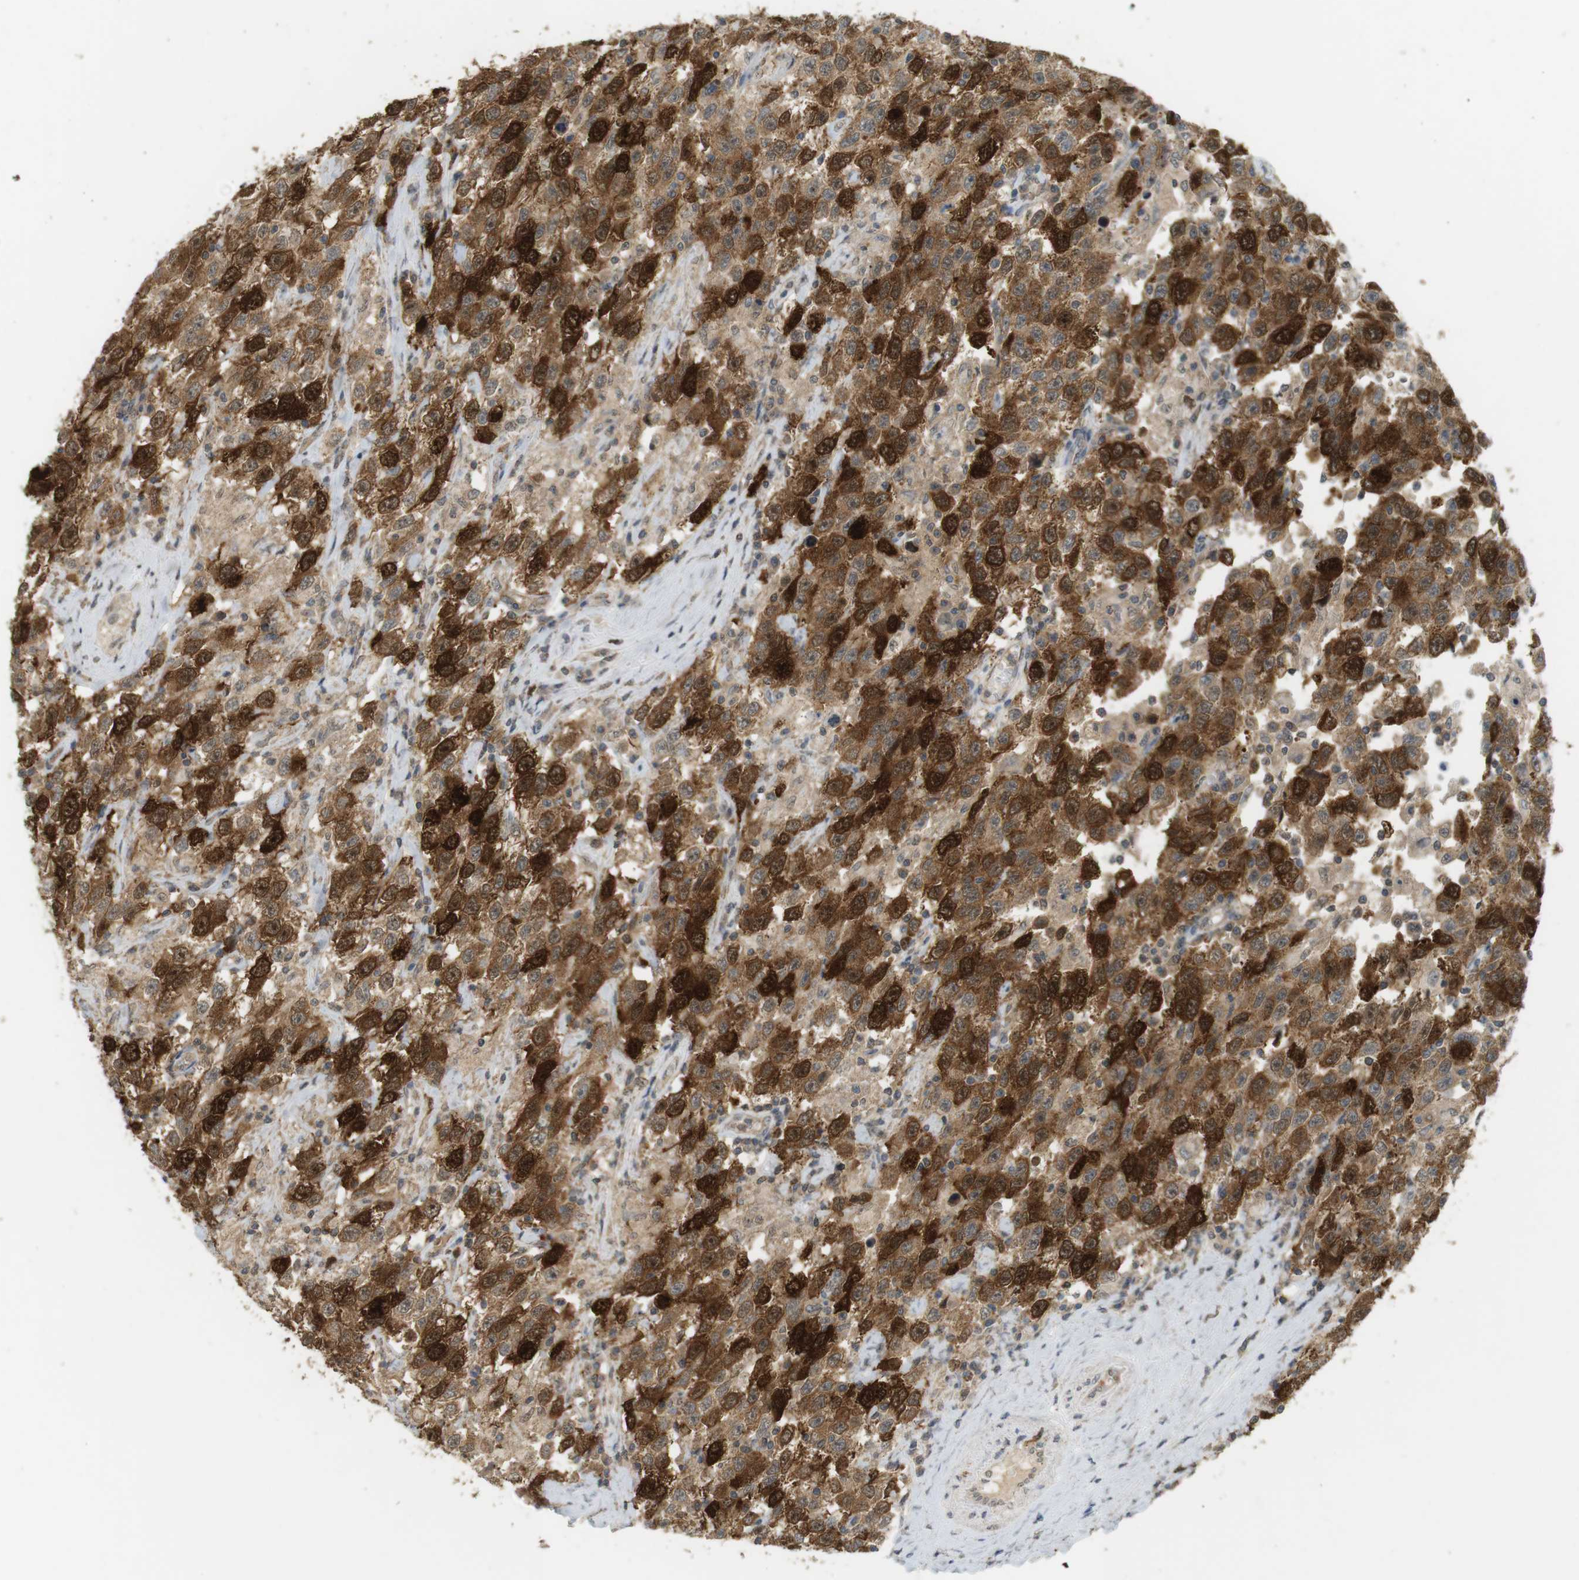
{"staining": {"intensity": "strong", "quantity": ">75%", "location": "cytoplasmic/membranous"}, "tissue": "testis cancer", "cell_type": "Tumor cells", "image_type": "cancer", "snomed": [{"axis": "morphology", "description": "Seminoma, NOS"}, {"axis": "topography", "description": "Testis"}], "caption": "This image exhibits immunohistochemistry staining of human testis cancer (seminoma), with high strong cytoplasmic/membranous staining in approximately >75% of tumor cells.", "gene": "TTK", "patient": {"sex": "male", "age": 41}}